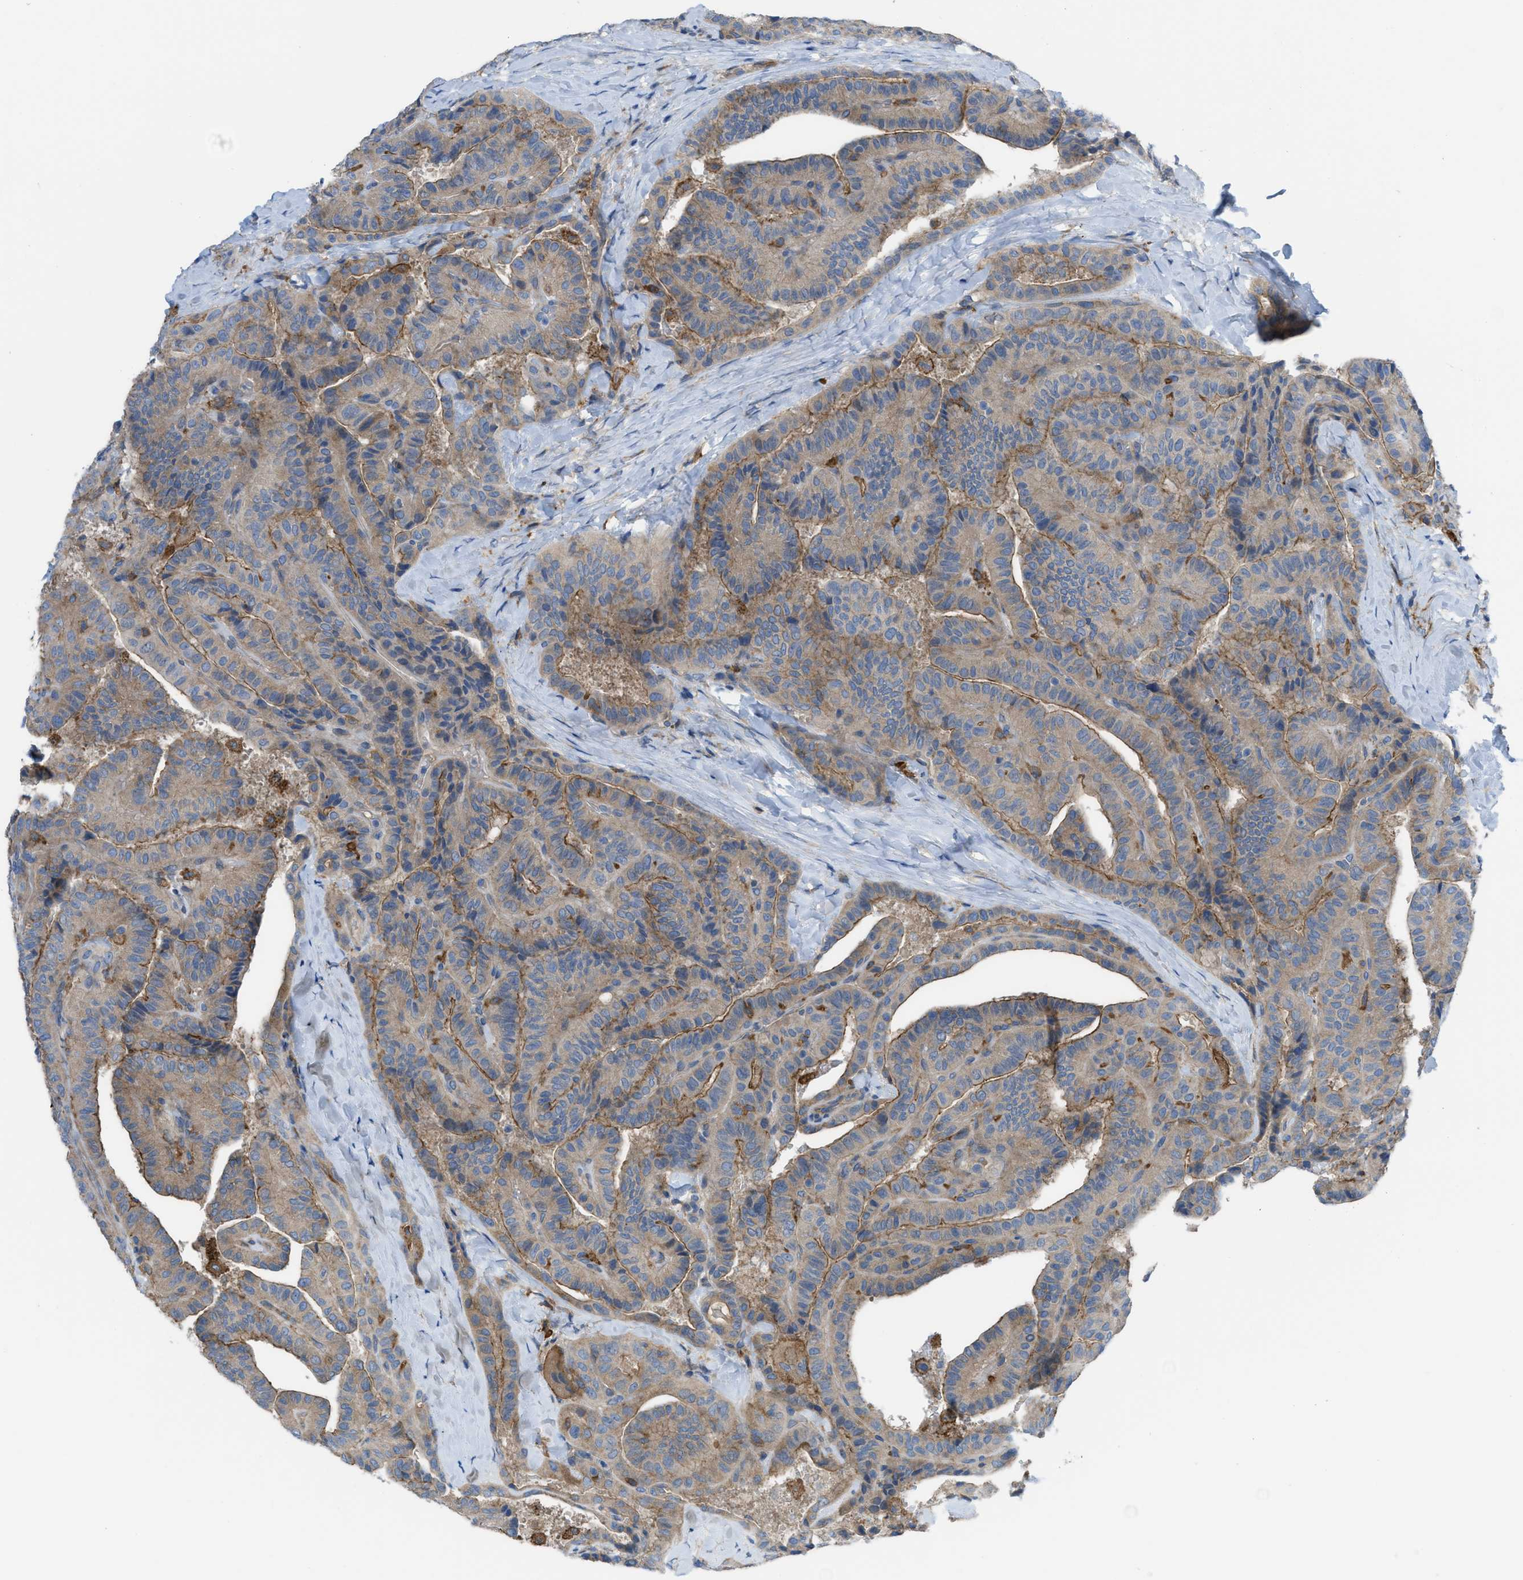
{"staining": {"intensity": "moderate", "quantity": ">75%", "location": "cytoplasmic/membranous"}, "tissue": "thyroid cancer", "cell_type": "Tumor cells", "image_type": "cancer", "snomed": [{"axis": "morphology", "description": "Papillary adenocarcinoma, NOS"}, {"axis": "topography", "description": "Thyroid gland"}], "caption": "Approximately >75% of tumor cells in human thyroid cancer exhibit moderate cytoplasmic/membranous protein staining as visualized by brown immunohistochemical staining.", "gene": "EGFR", "patient": {"sex": "male", "age": 77}}